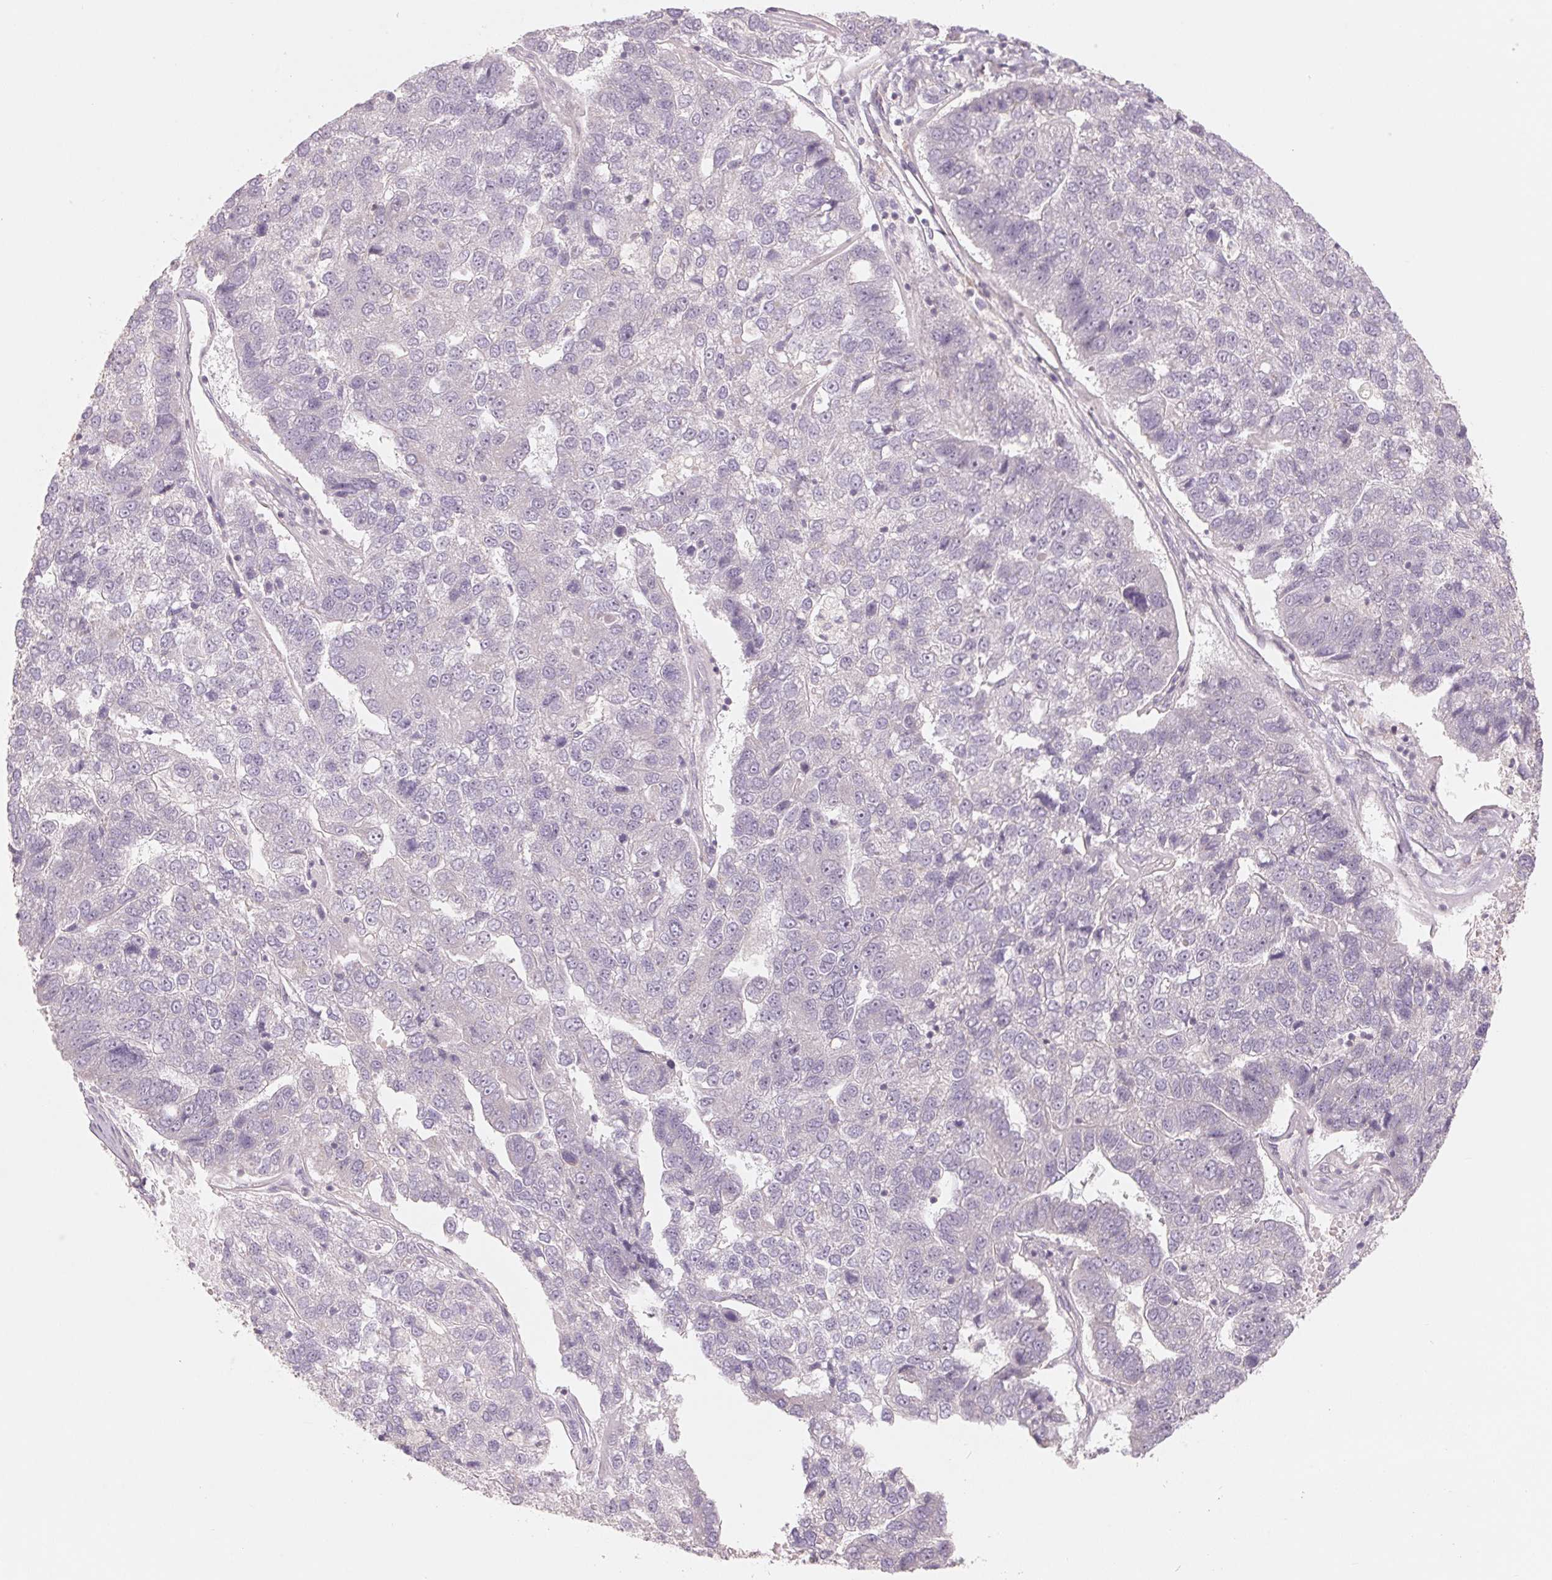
{"staining": {"intensity": "negative", "quantity": "none", "location": "none"}, "tissue": "pancreatic cancer", "cell_type": "Tumor cells", "image_type": "cancer", "snomed": [{"axis": "morphology", "description": "Adenocarcinoma, NOS"}, {"axis": "topography", "description": "Pancreas"}], "caption": "The image reveals no significant expression in tumor cells of pancreatic cancer (adenocarcinoma).", "gene": "DENND2C", "patient": {"sex": "female", "age": 61}}